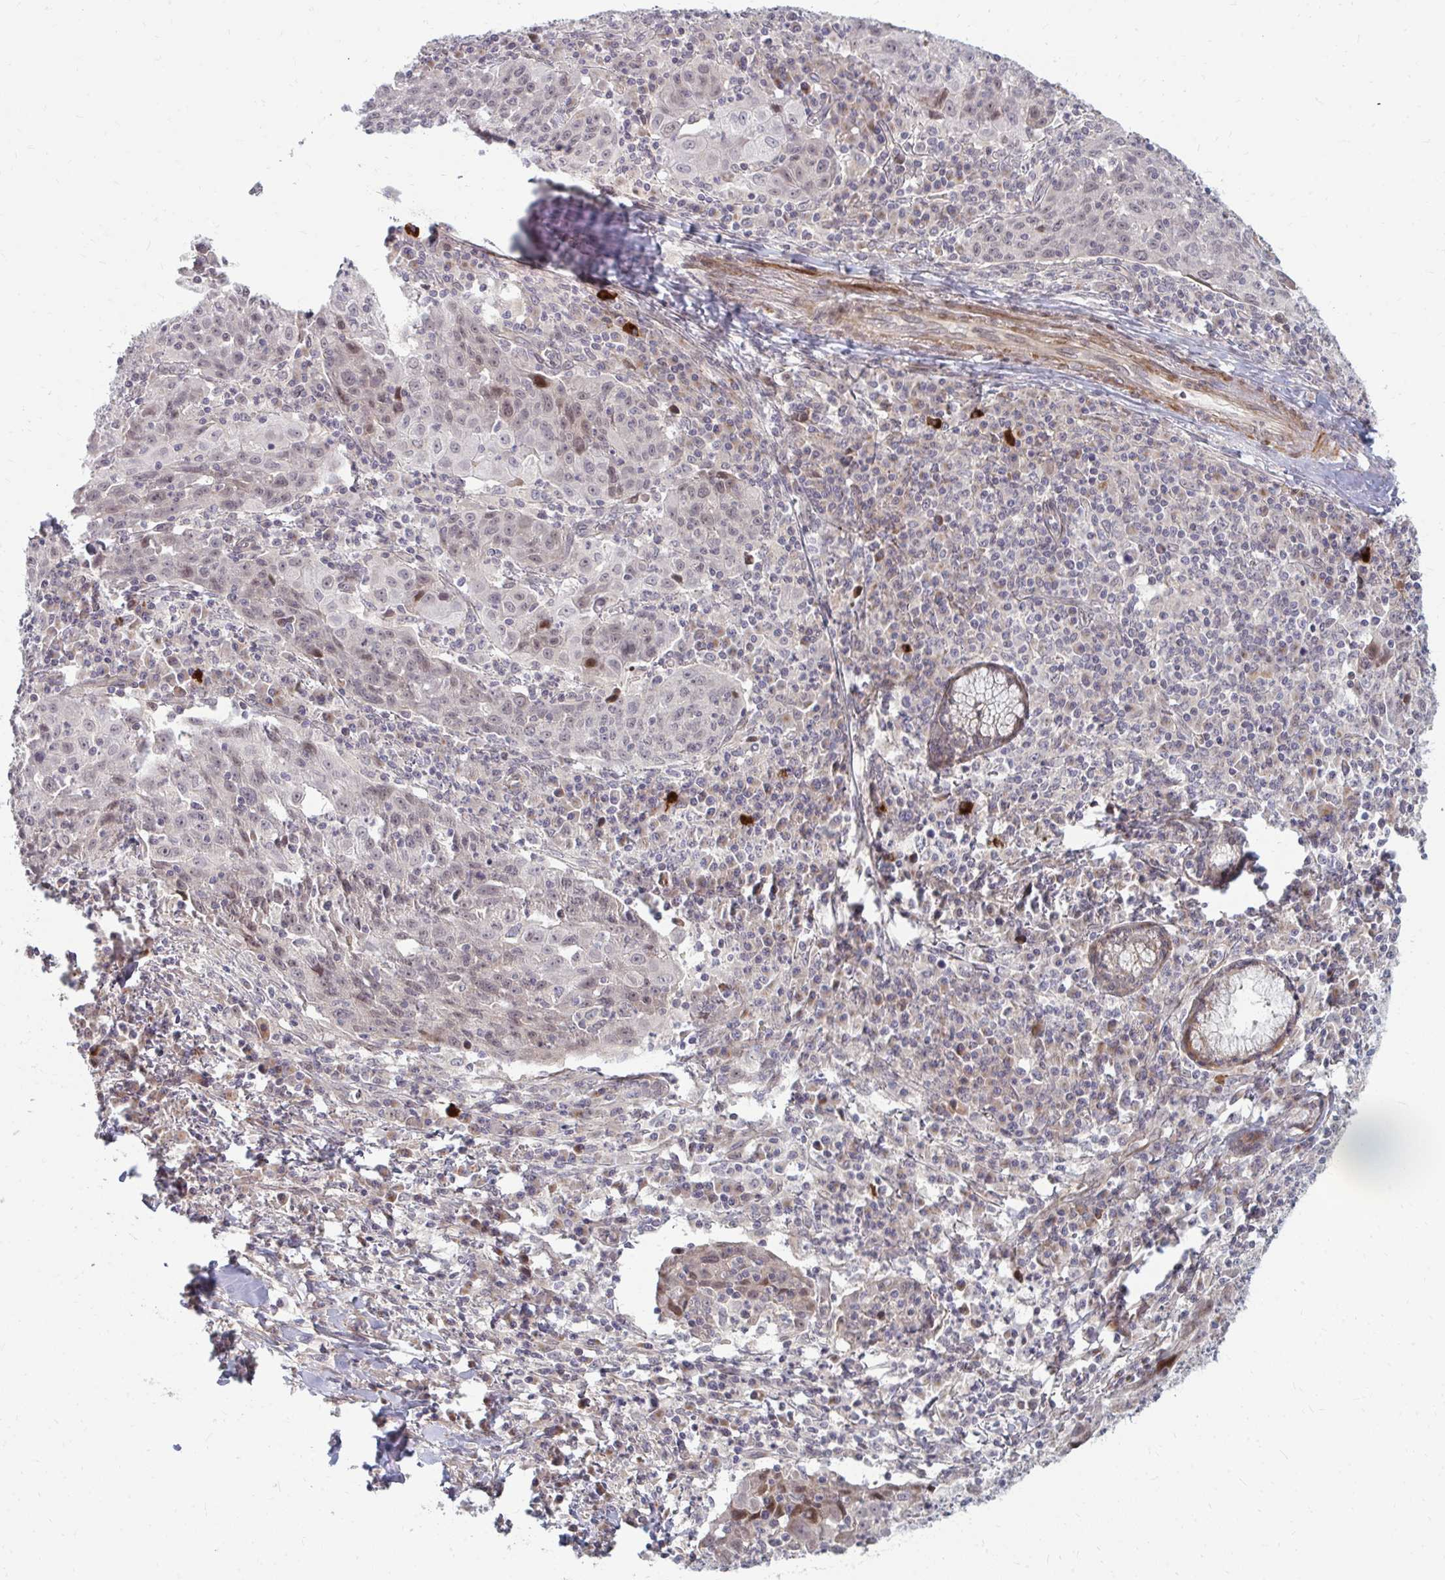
{"staining": {"intensity": "negative", "quantity": "none", "location": "none"}, "tissue": "lung cancer", "cell_type": "Tumor cells", "image_type": "cancer", "snomed": [{"axis": "morphology", "description": "Squamous cell carcinoma, NOS"}, {"axis": "morphology", "description": "Squamous cell carcinoma, metastatic, NOS"}, {"axis": "topography", "description": "Bronchus"}, {"axis": "topography", "description": "Lung"}], "caption": "The image exhibits no staining of tumor cells in lung cancer (squamous cell carcinoma). (DAB (3,3'-diaminobenzidine) immunohistochemistry with hematoxylin counter stain).", "gene": "ZNF285", "patient": {"sex": "male", "age": 62}}